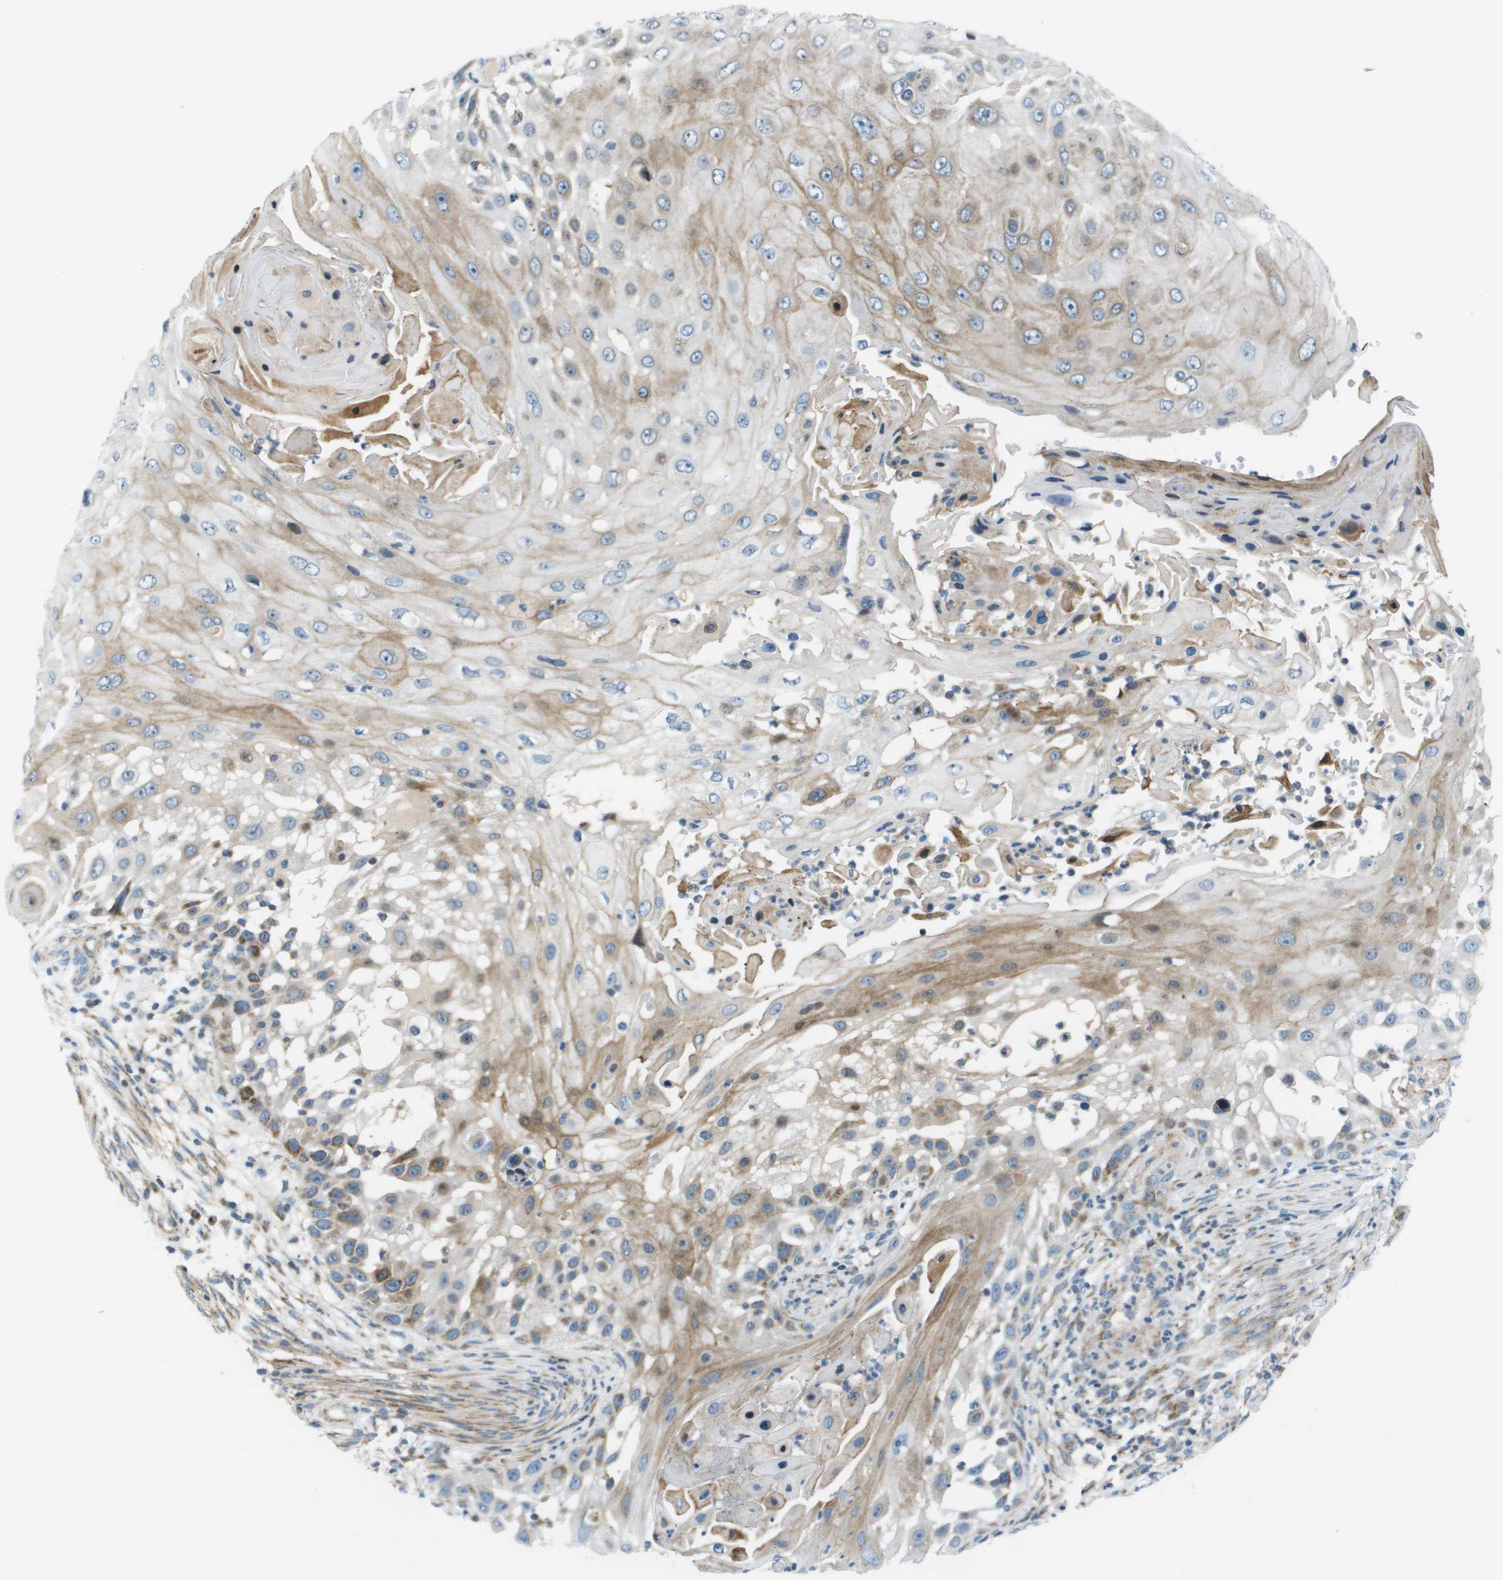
{"staining": {"intensity": "moderate", "quantity": "<25%", "location": "cytoplasmic/membranous"}, "tissue": "skin cancer", "cell_type": "Tumor cells", "image_type": "cancer", "snomed": [{"axis": "morphology", "description": "Squamous cell carcinoma, NOS"}, {"axis": "topography", "description": "Skin"}], "caption": "Moderate cytoplasmic/membranous protein staining is seen in about <25% of tumor cells in squamous cell carcinoma (skin). (IHC, brightfield microscopy, high magnification).", "gene": "GALNT6", "patient": {"sex": "female", "age": 44}}